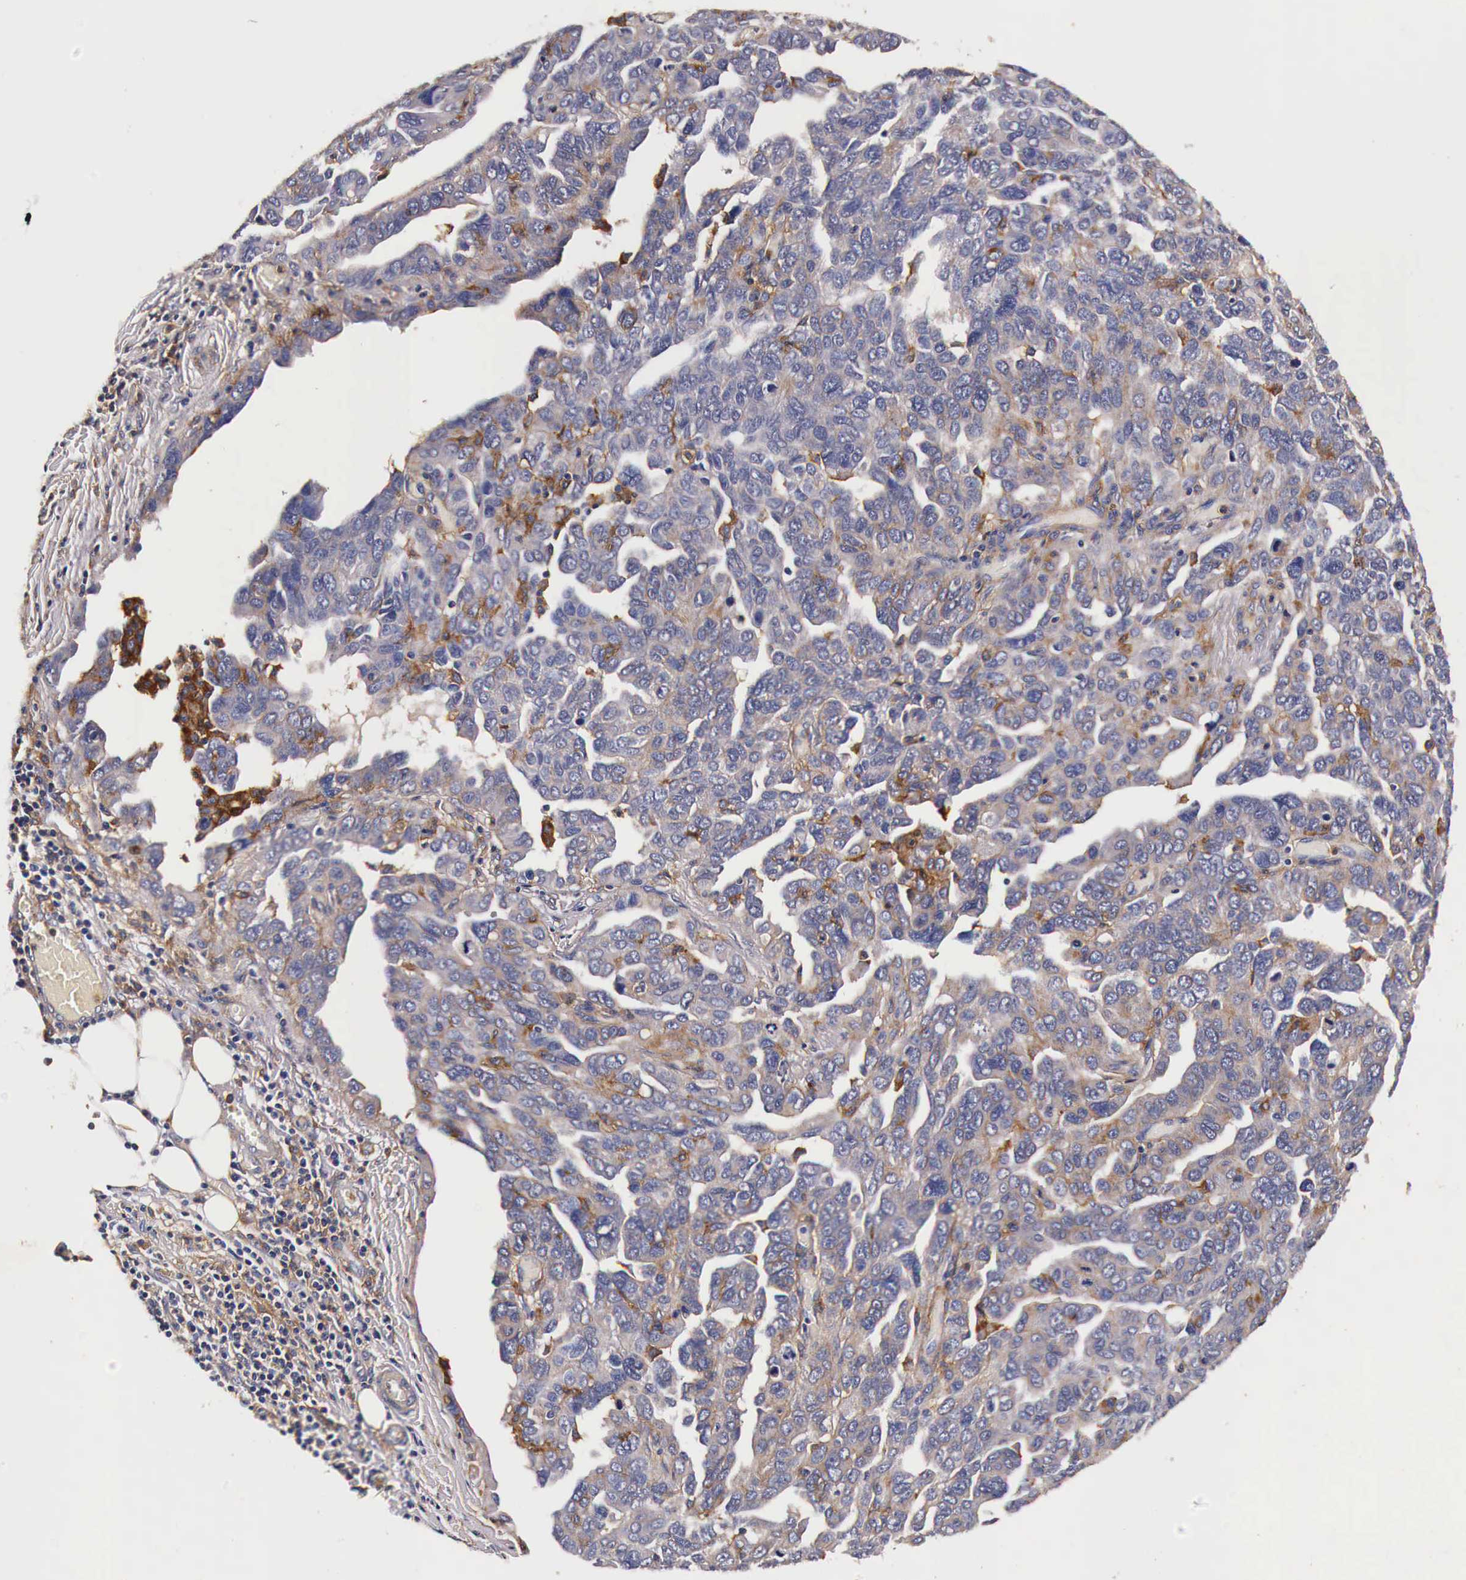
{"staining": {"intensity": "weak", "quantity": ">75%", "location": "cytoplasmic/membranous"}, "tissue": "ovarian cancer", "cell_type": "Tumor cells", "image_type": "cancer", "snomed": [{"axis": "morphology", "description": "Cystadenocarcinoma, serous, NOS"}, {"axis": "topography", "description": "Ovary"}], "caption": "This image reveals ovarian cancer stained with immunohistochemistry (IHC) to label a protein in brown. The cytoplasmic/membranous of tumor cells show weak positivity for the protein. Nuclei are counter-stained blue.", "gene": "RP2", "patient": {"sex": "female", "age": 64}}